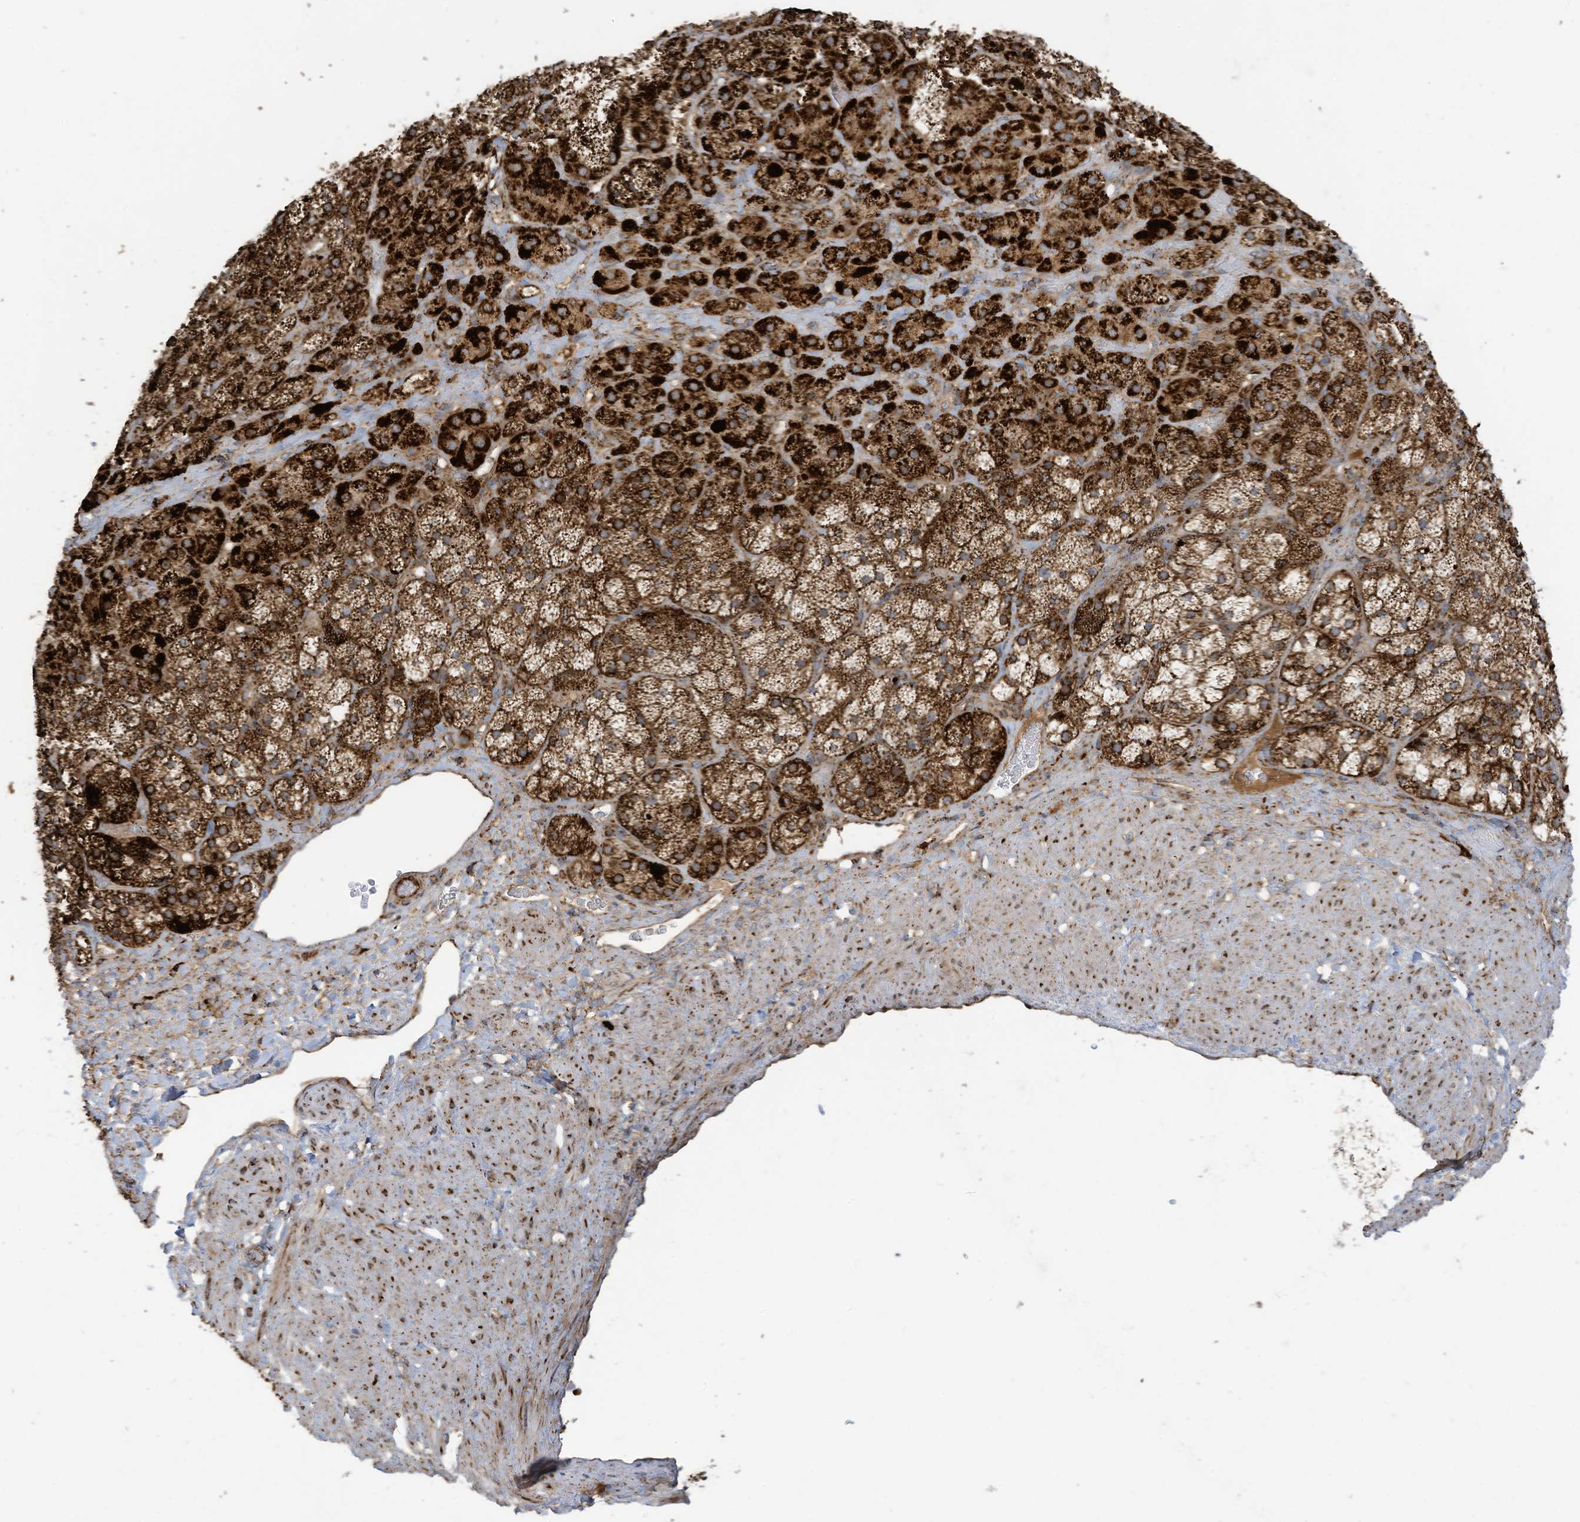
{"staining": {"intensity": "strong", "quantity": ">75%", "location": "cytoplasmic/membranous"}, "tissue": "adrenal gland", "cell_type": "Glandular cells", "image_type": "normal", "snomed": [{"axis": "morphology", "description": "Normal tissue, NOS"}, {"axis": "topography", "description": "Adrenal gland"}], "caption": "Brown immunohistochemical staining in benign adrenal gland demonstrates strong cytoplasmic/membranous staining in approximately >75% of glandular cells.", "gene": "COX10", "patient": {"sex": "male", "age": 57}}